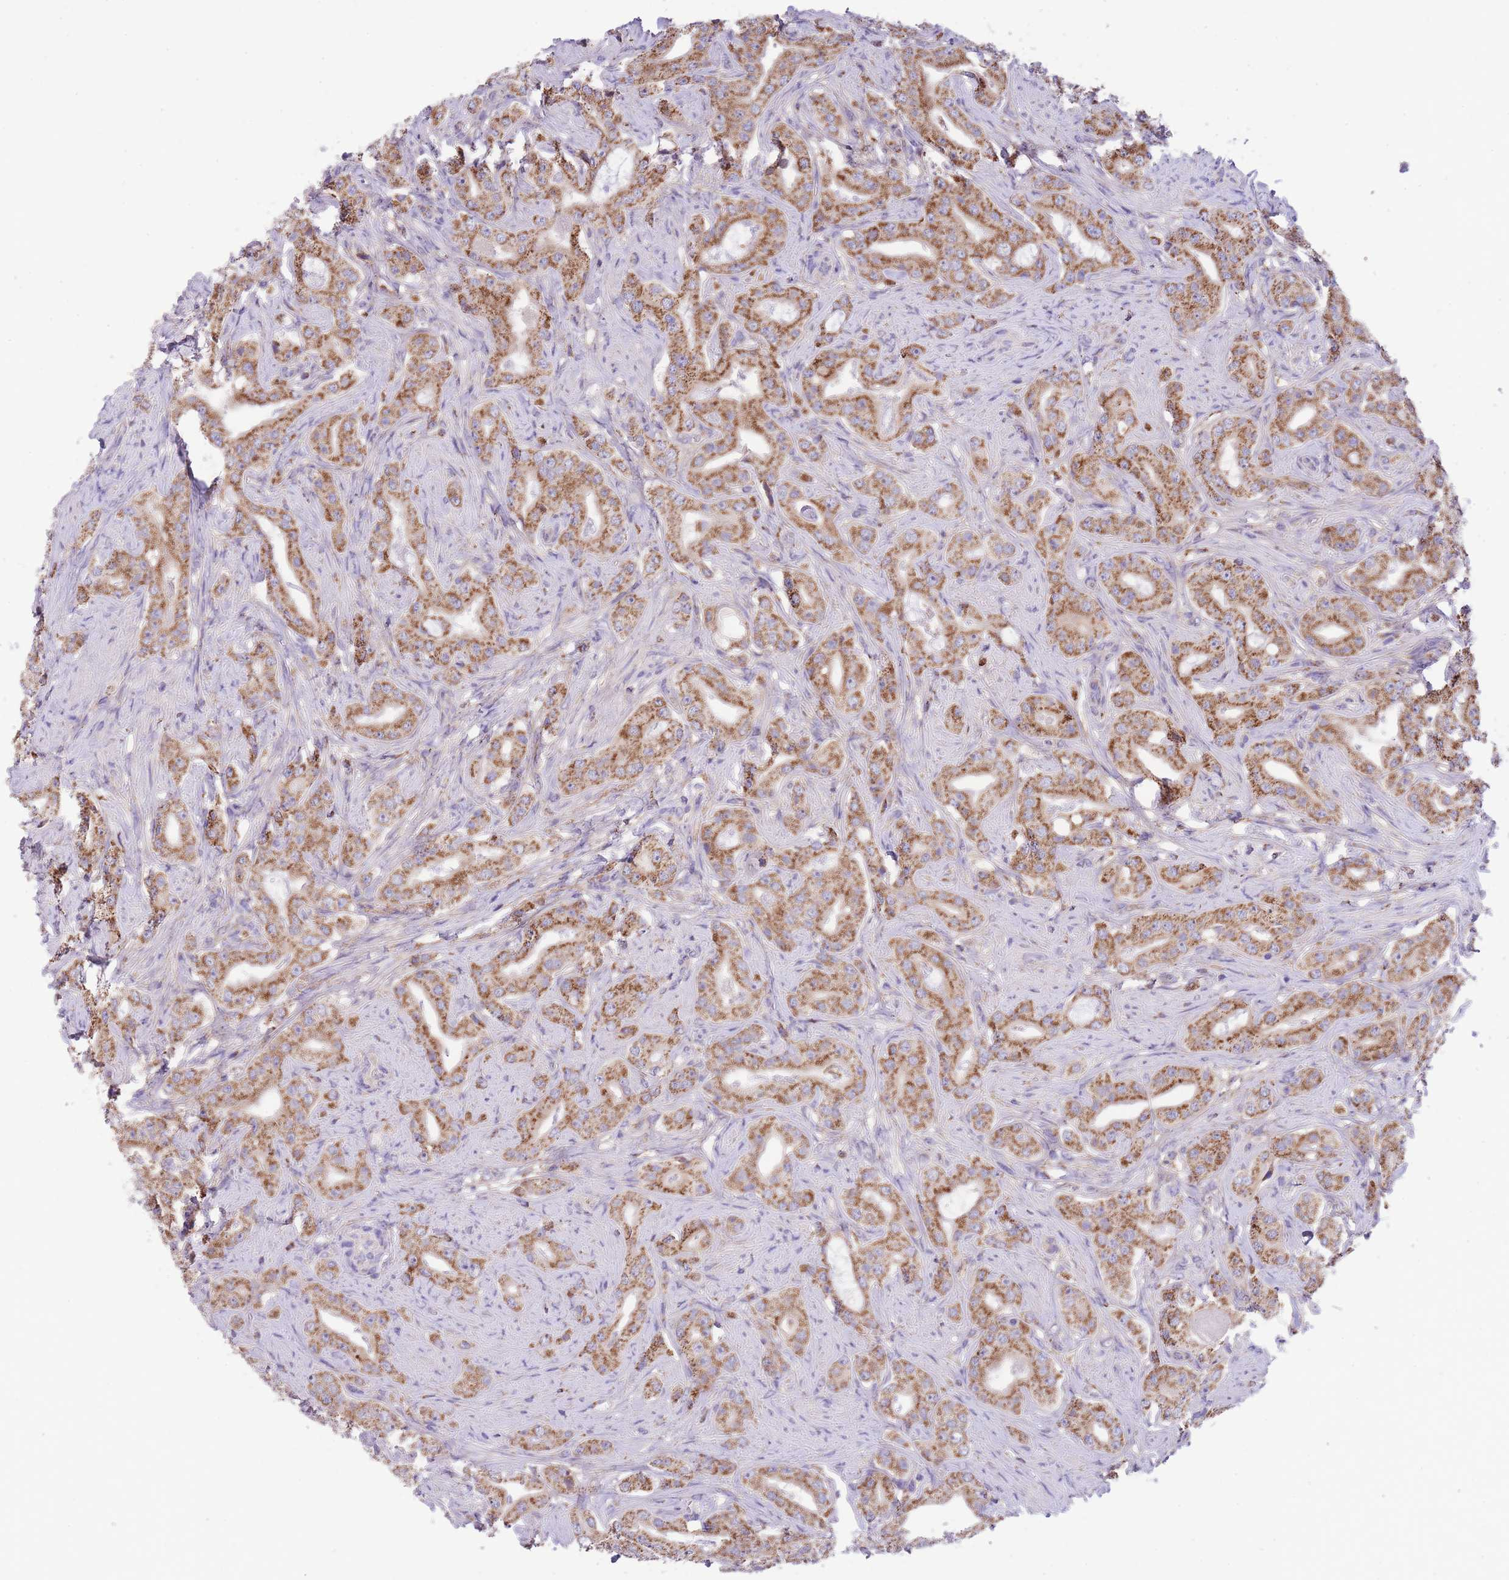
{"staining": {"intensity": "moderate", "quantity": ">75%", "location": "cytoplasmic/membranous"}, "tissue": "prostate cancer", "cell_type": "Tumor cells", "image_type": "cancer", "snomed": [{"axis": "morphology", "description": "Adenocarcinoma, High grade"}, {"axis": "topography", "description": "Prostate"}], "caption": "An image of prostate cancer stained for a protein reveals moderate cytoplasmic/membranous brown staining in tumor cells.", "gene": "ST3GAL3", "patient": {"sex": "male", "age": 63}}